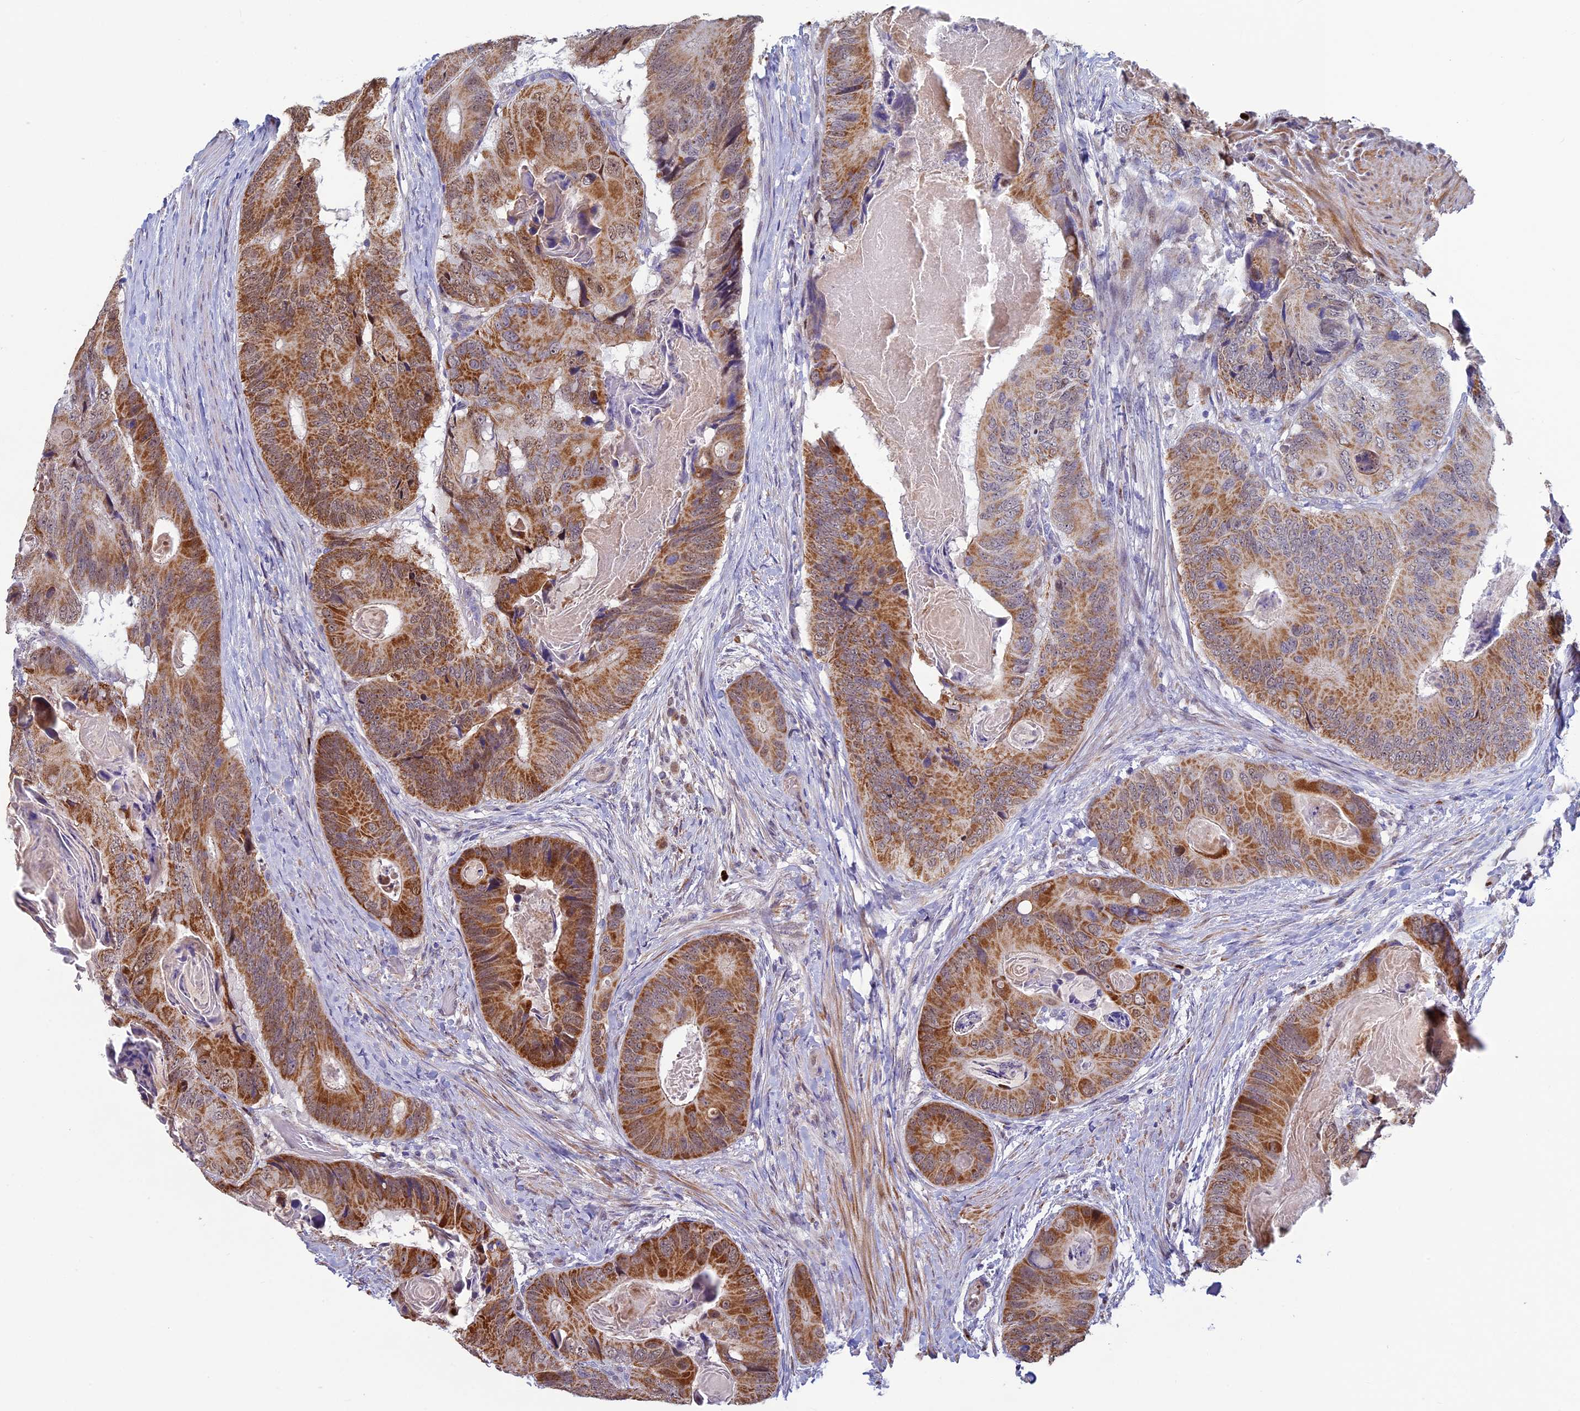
{"staining": {"intensity": "moderate", "quantity": ">75%", "location": "cytoplasmic/membranous"}, "tissue": "colorectal cancer", "cell_type": "Tumor cells", "image_type": "cancer", "snomed": [{"axis": "morphology", "description": "Adenocarcinoma, NOS"}, {"axis": "topography", "description": "Colon"}], "caption": "Colorectal cancer tissue exhibits moderate cytoplasmic/membranous positivity in about >75% of tumor cells The staining was performed using DAB, with brown indicating positive protein expression. Nuclei are stained blue with hematoxylin.", "gene": "ACSS1", "patient": {"sex": "male", "age": 84}}